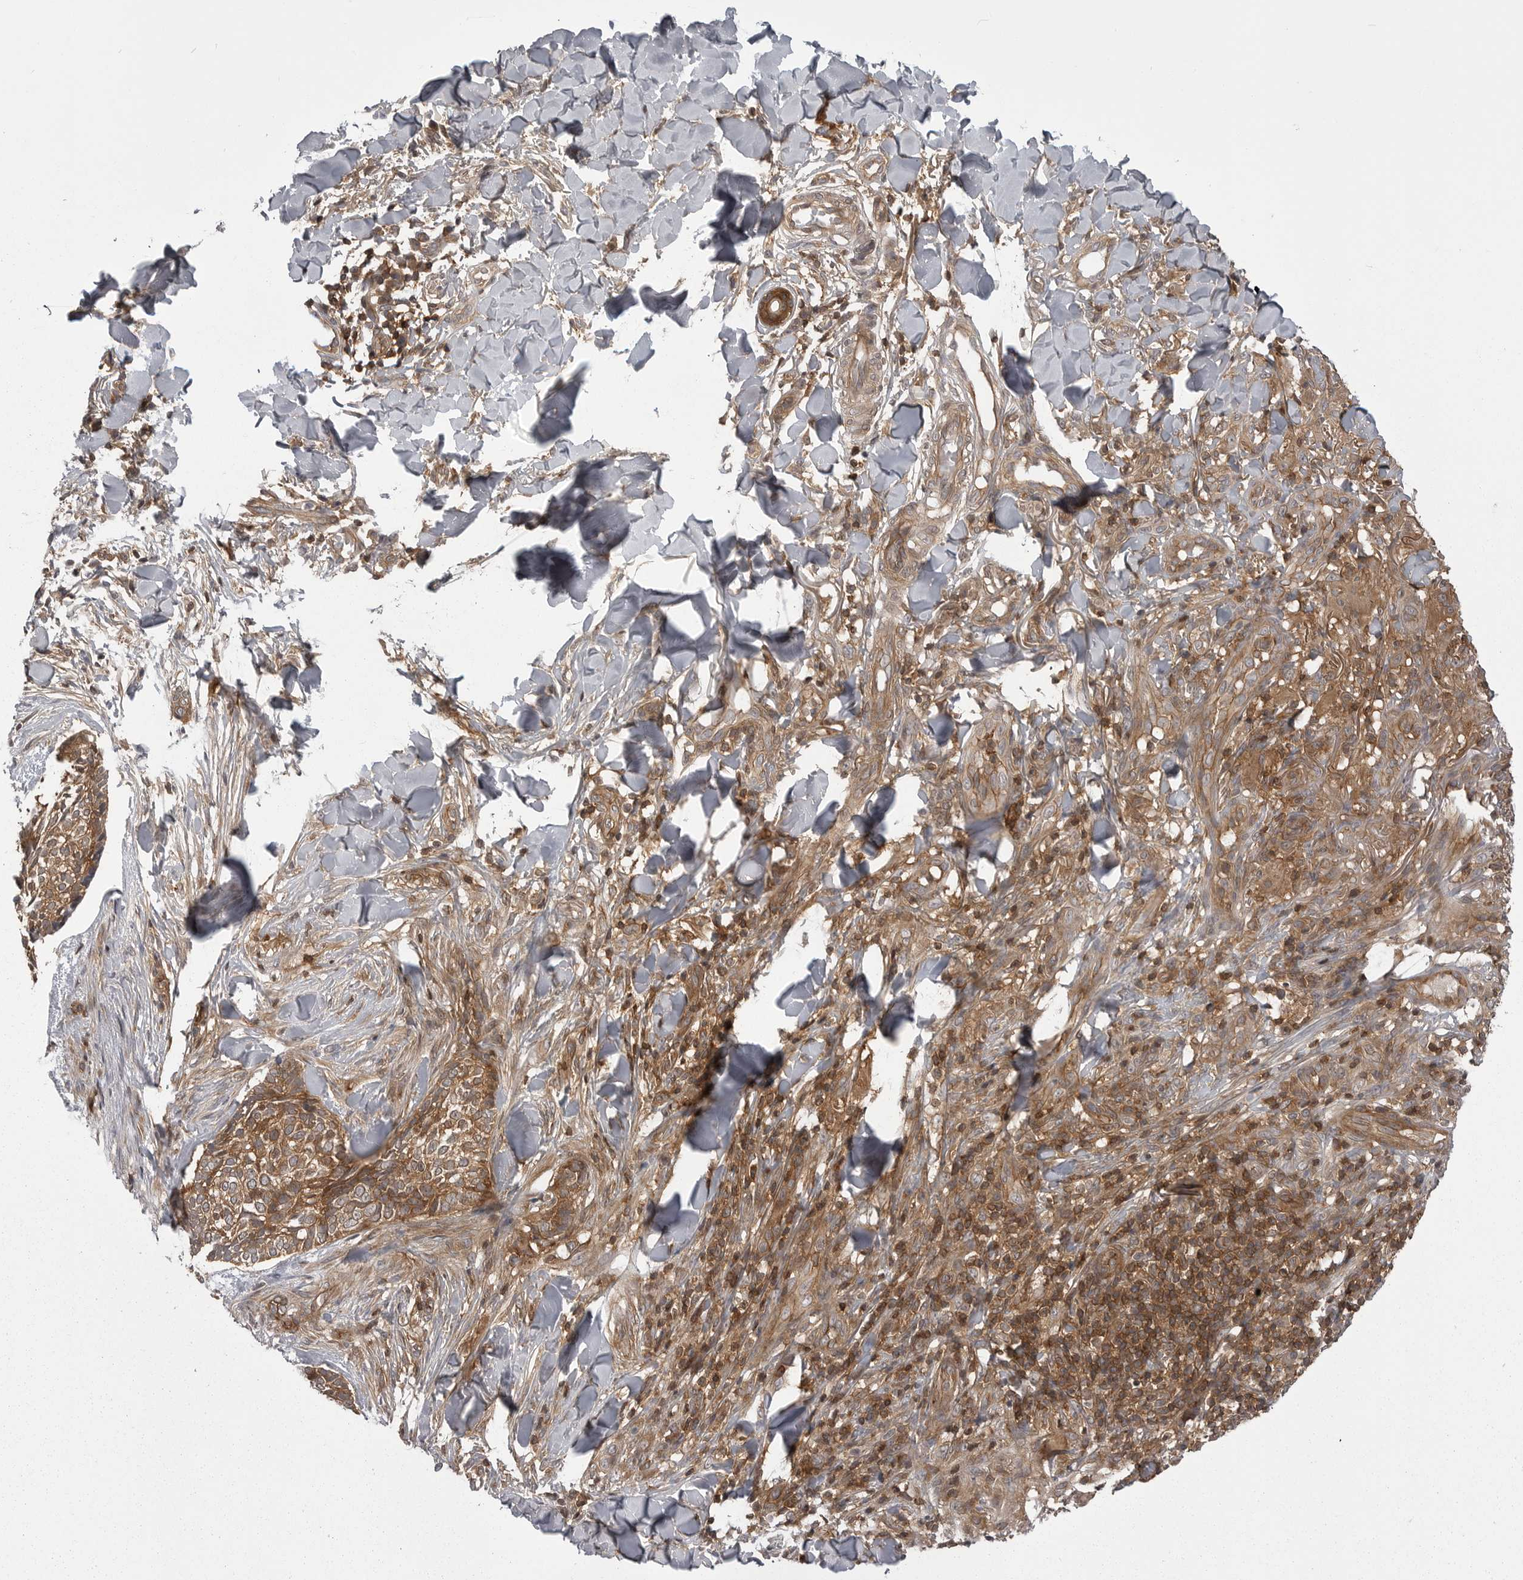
{"staining": {"intensity": "moderate", "quantity": ">75%", "location": "cytoplasmic/membranous"}, "tissue": "skin cancer", "cell_type": "Tumor cells", "image_type": "cancer", "snomed": [{"axis": "morphology", "description": "Normal tissue, NOS"}, {"axis": "morphology", "description": "Basal cell carcinoma"}, {"axis": "topography", "description": "Skin"}], "caption": "An immunohistochemistry (IHC) photomicrograph of tumor tissue is shown. Protein staining in brown labels moderate cytoplasmic/membranous positivity in skin basal cell carcinoma within tumor cells.", "gene": "STK24", "patient": {"sex": "male", "age": 67}}